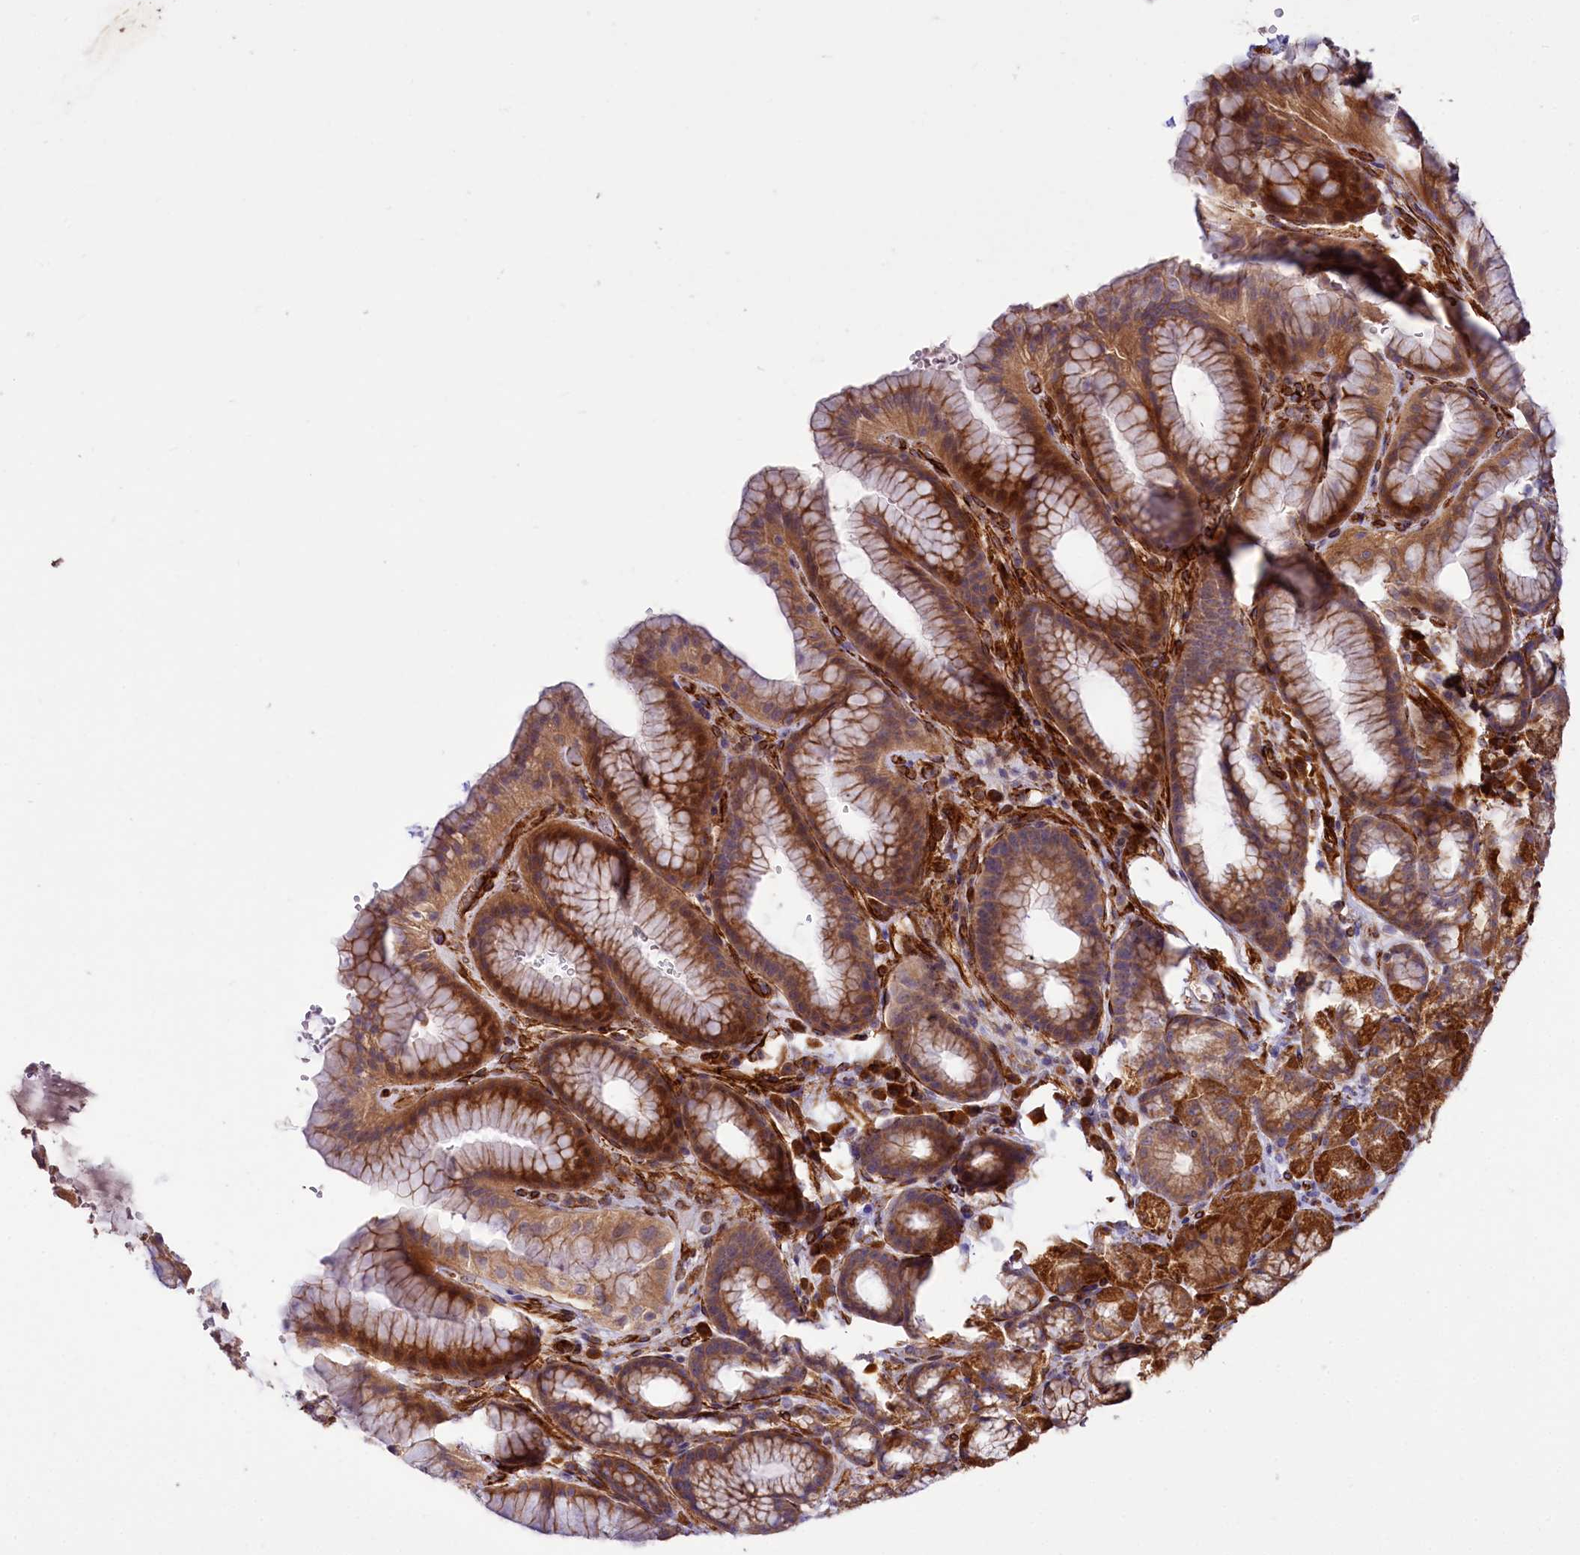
{"staining": {"intensity": "strong", "quantity": ">75%", "location": "cytoplasmic/membranous"}, "tissue": "stomach", "cell_type": "Glandular cells", "image_type": "normal", "snomed": [{"axis": "morphology", "description": "Normal tissue, NOS"}, {"axis": "morphology", "description": "Adenocarcinoma, NOS"}, {"axis": "topography", "description": "Stomach"}], "caption": "Brown immunohistochemical staining in benign stomach displays strong cytoplasmic/membranous expression in approximately >75% of glandular cells.", "gene": "SPATS2", "patient": {"sex": "male", "age": 57}}